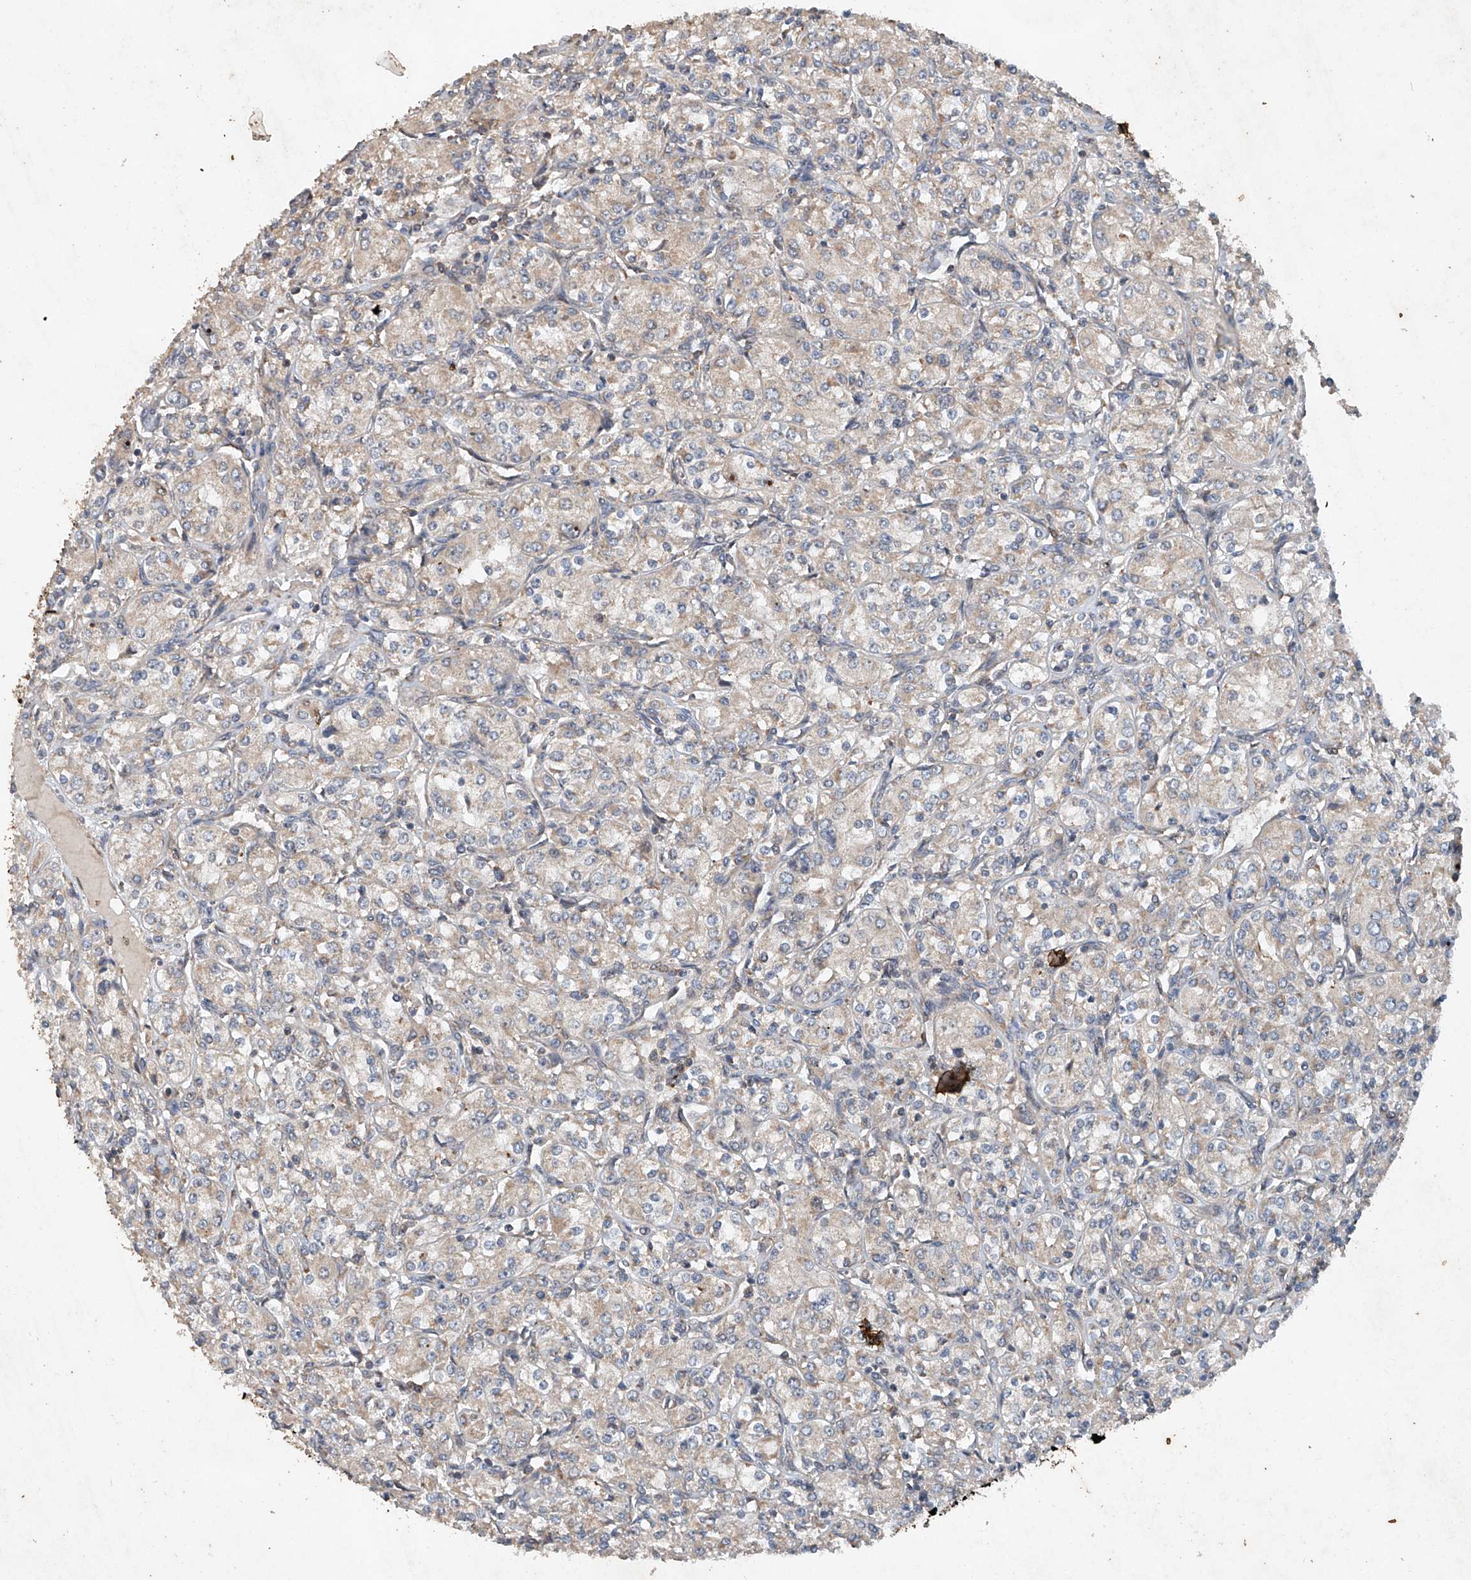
{"staining": {"intensity": "negative", "quantity": "none", "location": "none"}, "tissue": "renal cancer", "cell_type": "Tumor cells", "image_type": "cancer", "snomed": [{"axis": "morphology", "description": "Adenocarcinoma, NOS"}, {"axis": "topography", "description": "Kidney"}], "caption": "DAB (3,3'-diaminobenzidine) immunohistochemical staining of human adenocarcinoma (renal) exhibits no significant expression in tumor cells.", "gene": "CEP85L", "patient": {"sex": "male", "age": 77}}